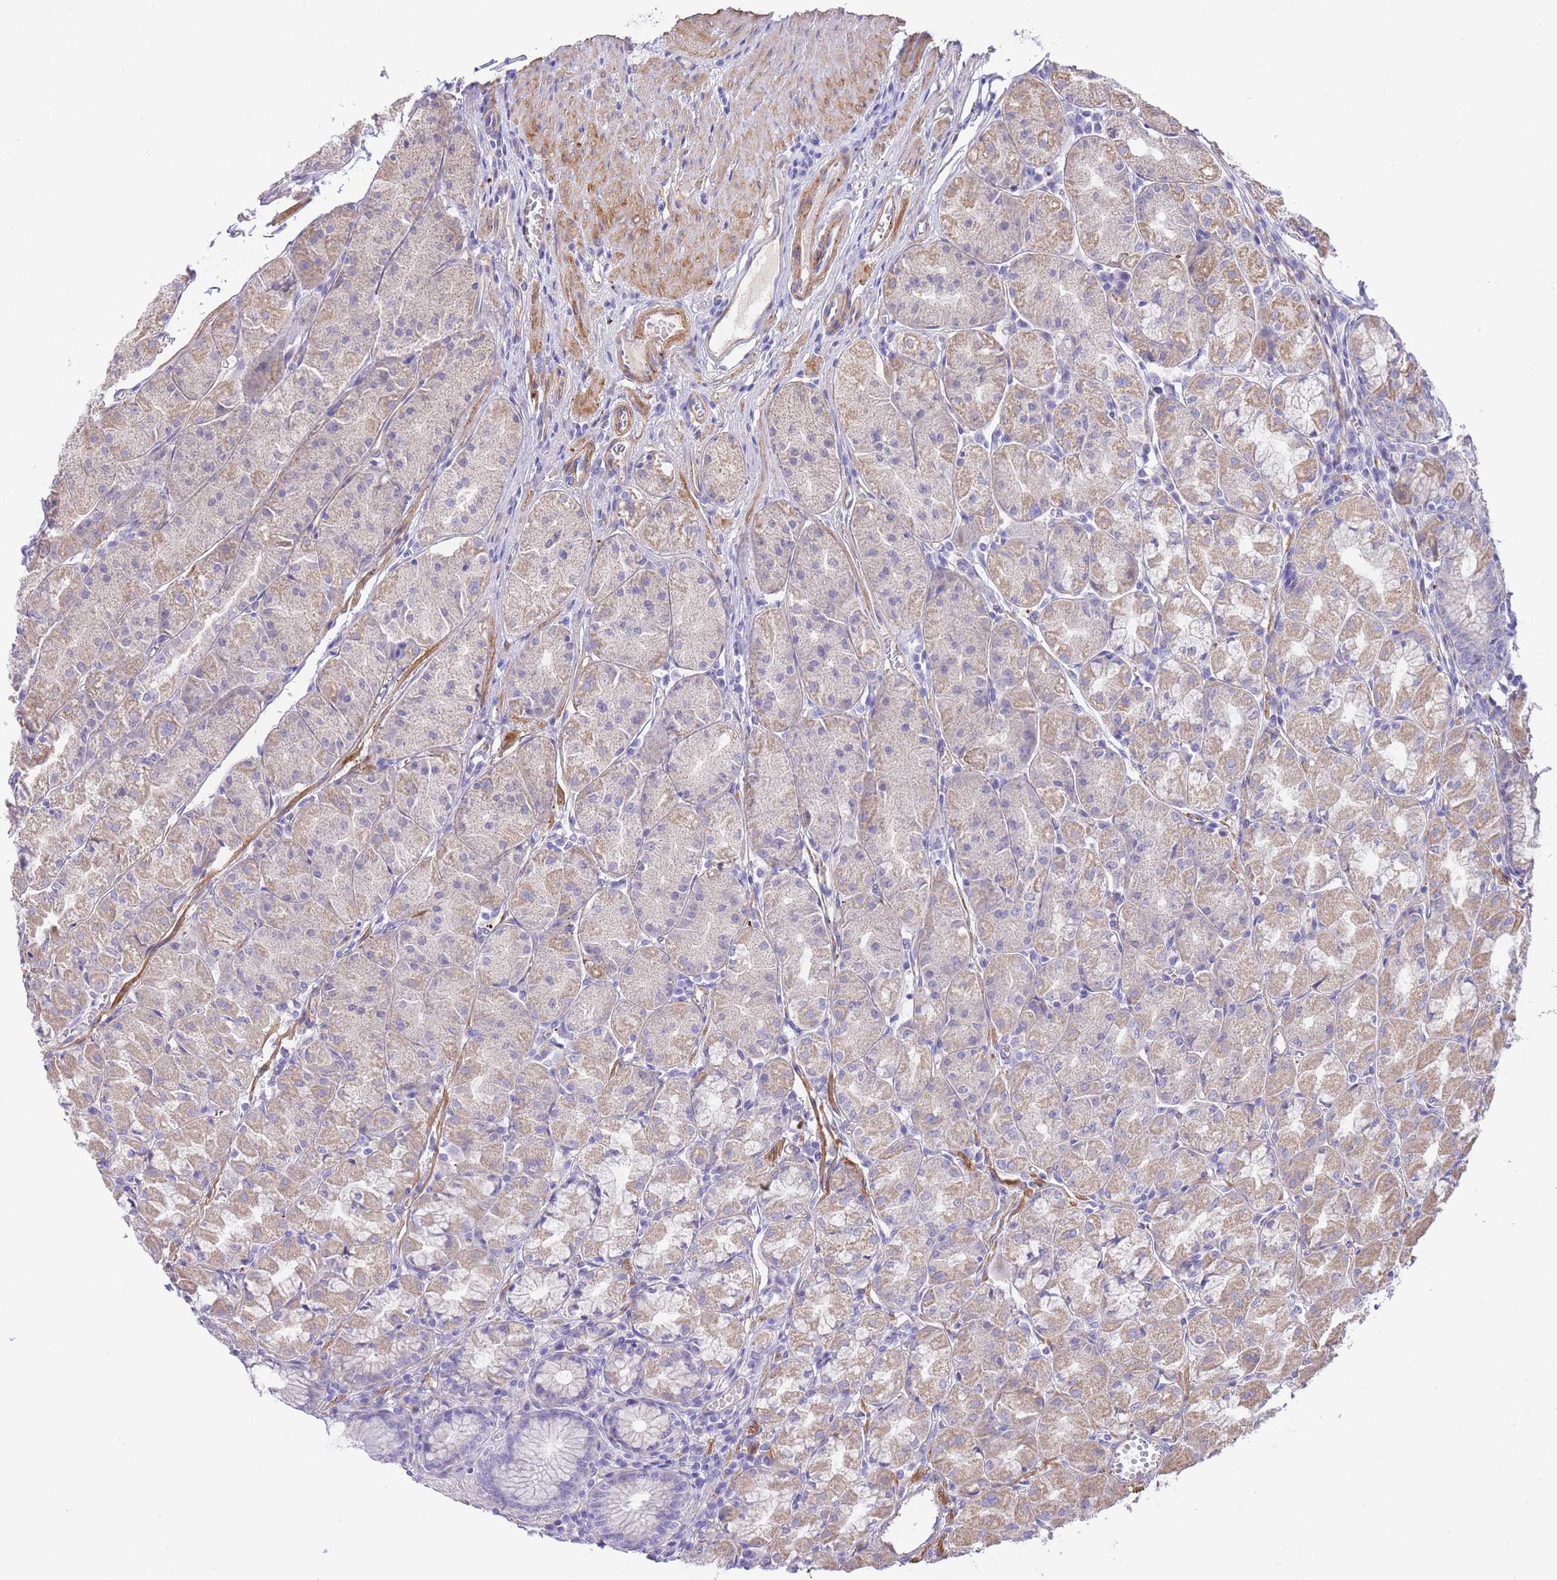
{"staining": {"intensity": "weak", "quantity": "25%-75%", "location": "cytoplasmic/membranous"}, "tissue": "stomach", "cell_type": "Glandular cells", "image_type": "normal", "snomed": [{"axis": "morphology", "description": "Normal tissue, NOS"}, {"axis": "topography", "description": "Stomach"}], "caption": "Stomach stained with DAB immunohistochemistry (IHC) shows low levels of weak cytoplasmic/membranous positivity in about 25%-75% of glandular cells.", "gene": "PGM1", "patient": {"sex": "male", "age": 55}}